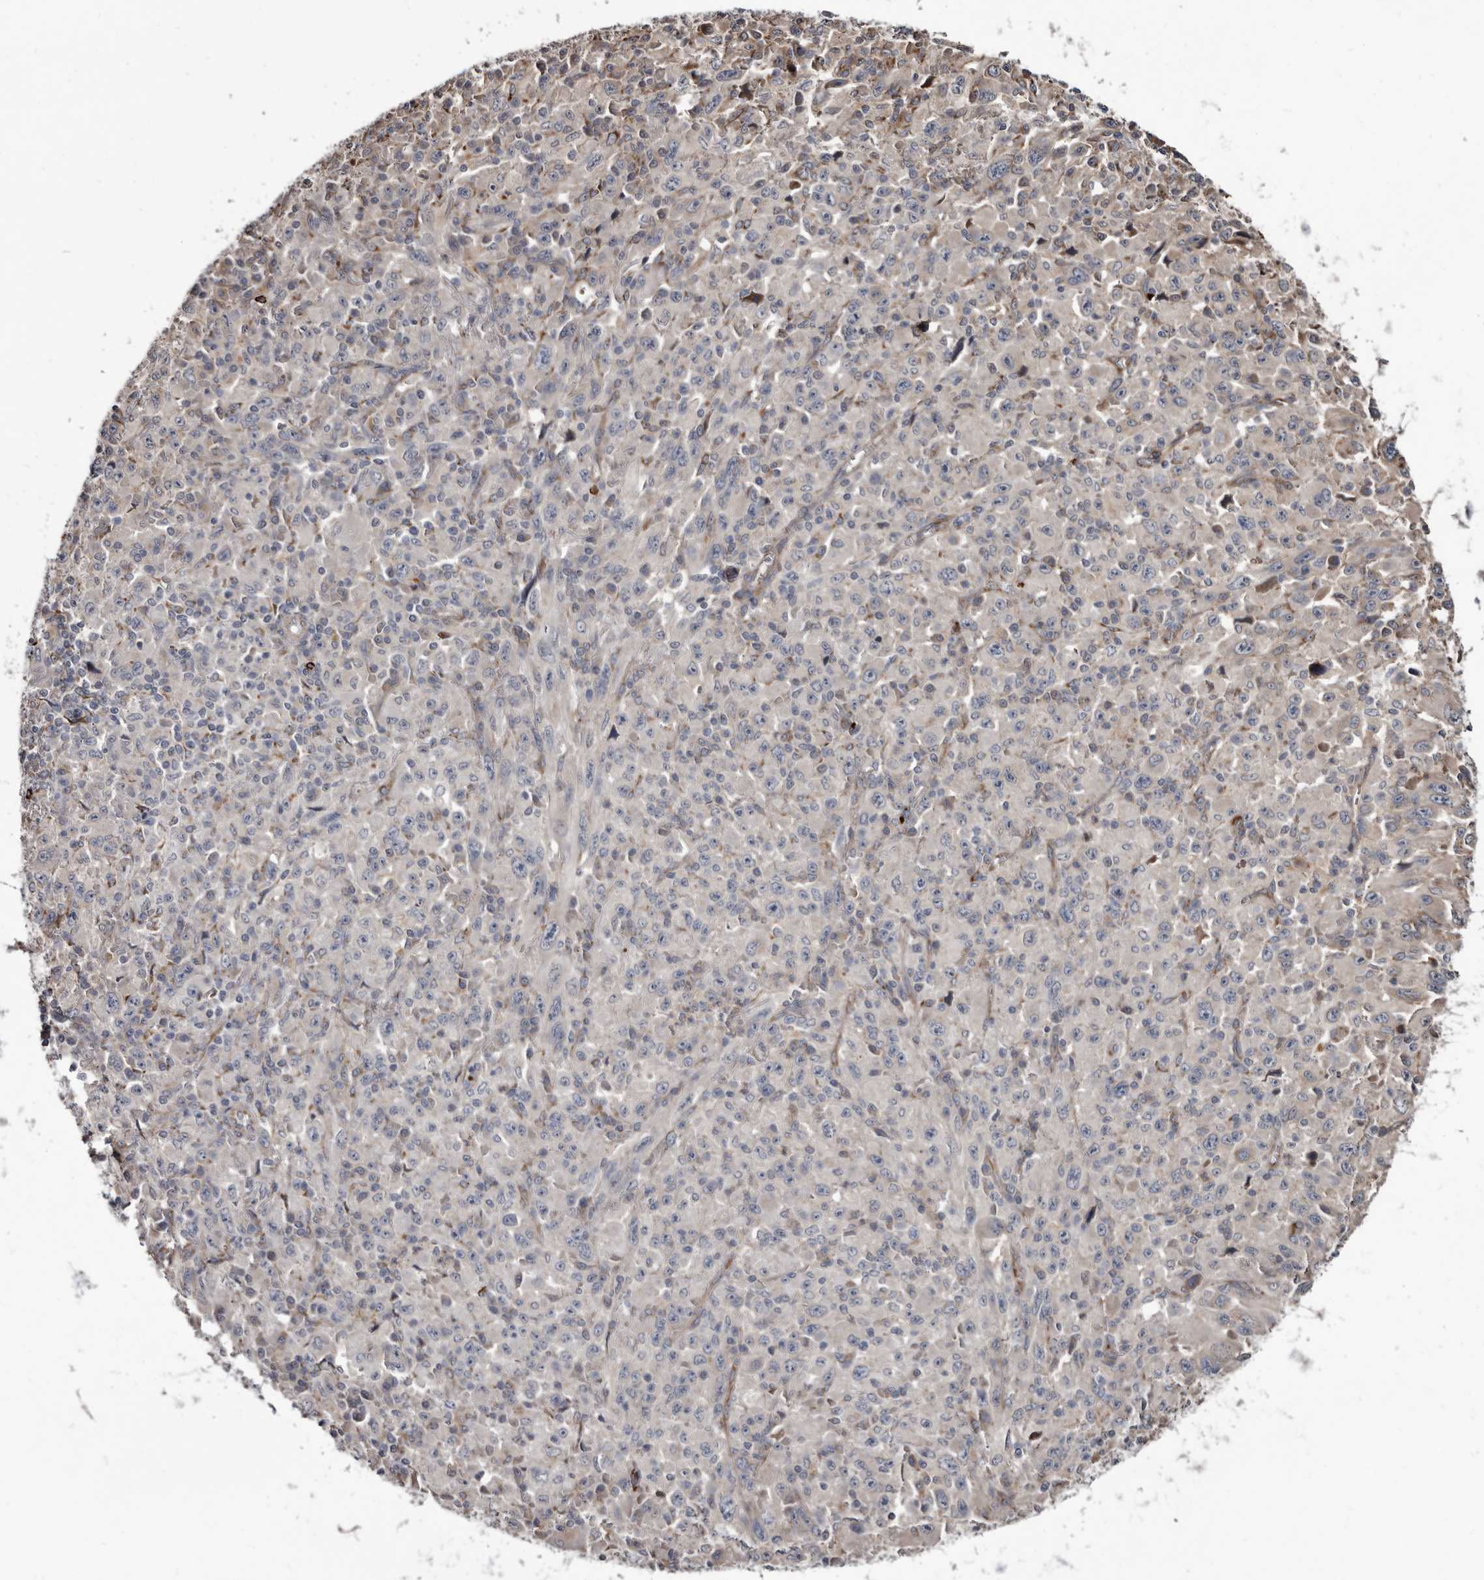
{"staining": {"intensity": "negative", "quantity": "none", "location": "none"}, "tissue": "melanoma", "cell_type": "Tumor cells", "image_type": "cancer", "snomed": [{"axis": "morphology", "description": "Malignant melanoma, Metastatic site"}, {"axis": "topography", "description": "Skin"}], "caption": "Tumor cells show no significant positivity in malignant melanoma (metastatic site).", "gene": "CTSA", "patient": {"sex": "female", "age": 56}}